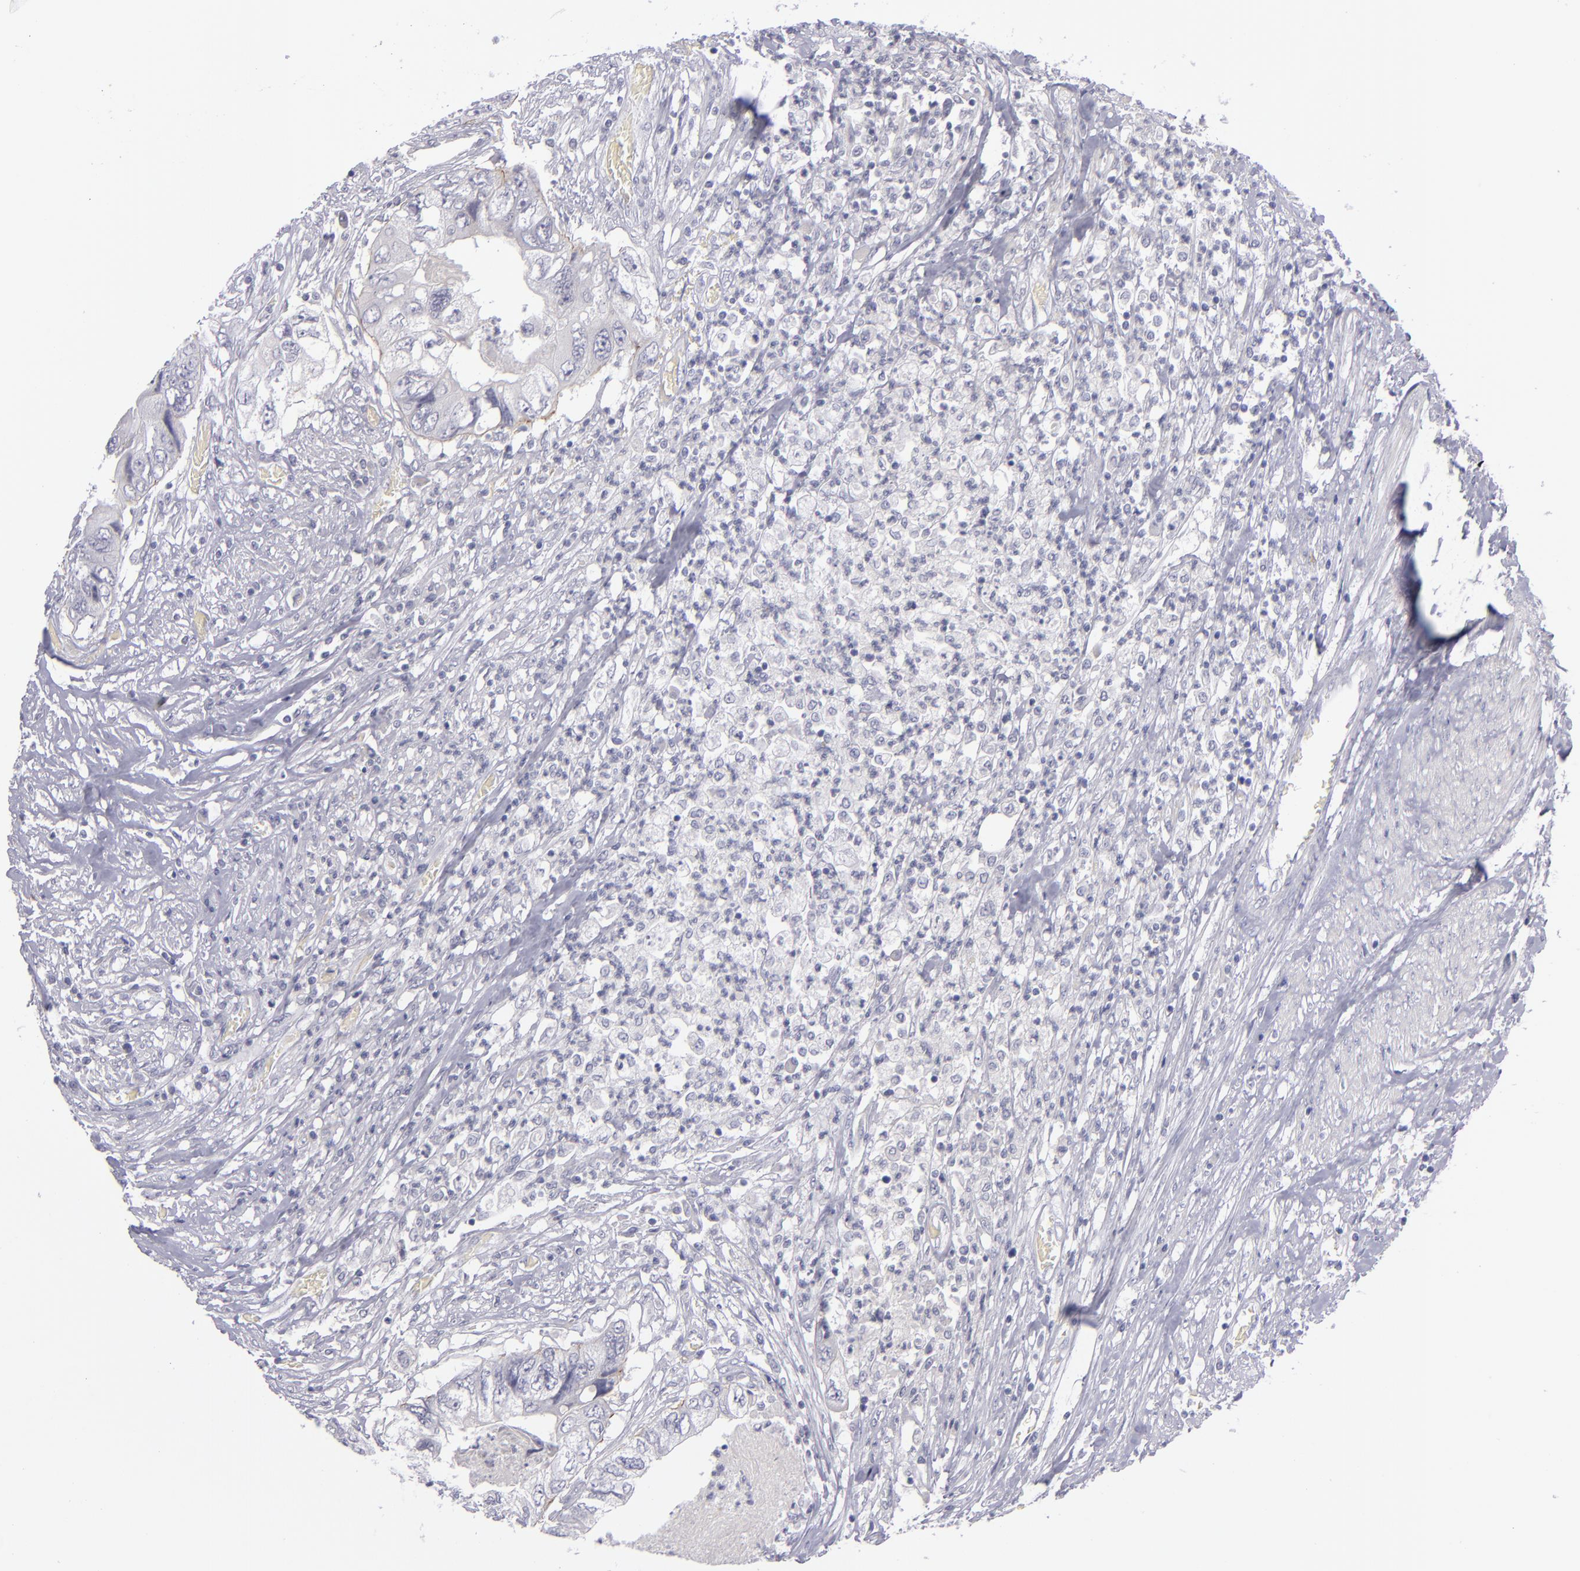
{"staining": {"intensity": "moderate", "quantity": "<25%", "location": "cytoplasmic/membranous"}, "tissue": "colorectal cancer", "cell_type": "Tumor cells", "image_type": "cancer", "snomed": [{"axis": "morphology", "description": "Adenocarcinoma, NOS"}, {"axis": "topography", "description": "Rectum"}], "caption": "Human colorectal adenocarcinoma stained with a brown dye demonstrates moderate cytoplasmic/membranous positive expression in approximately <25% of tumor cells.", "gene": "ITGB4", "patient": {"sex": "female", "age": 82}}